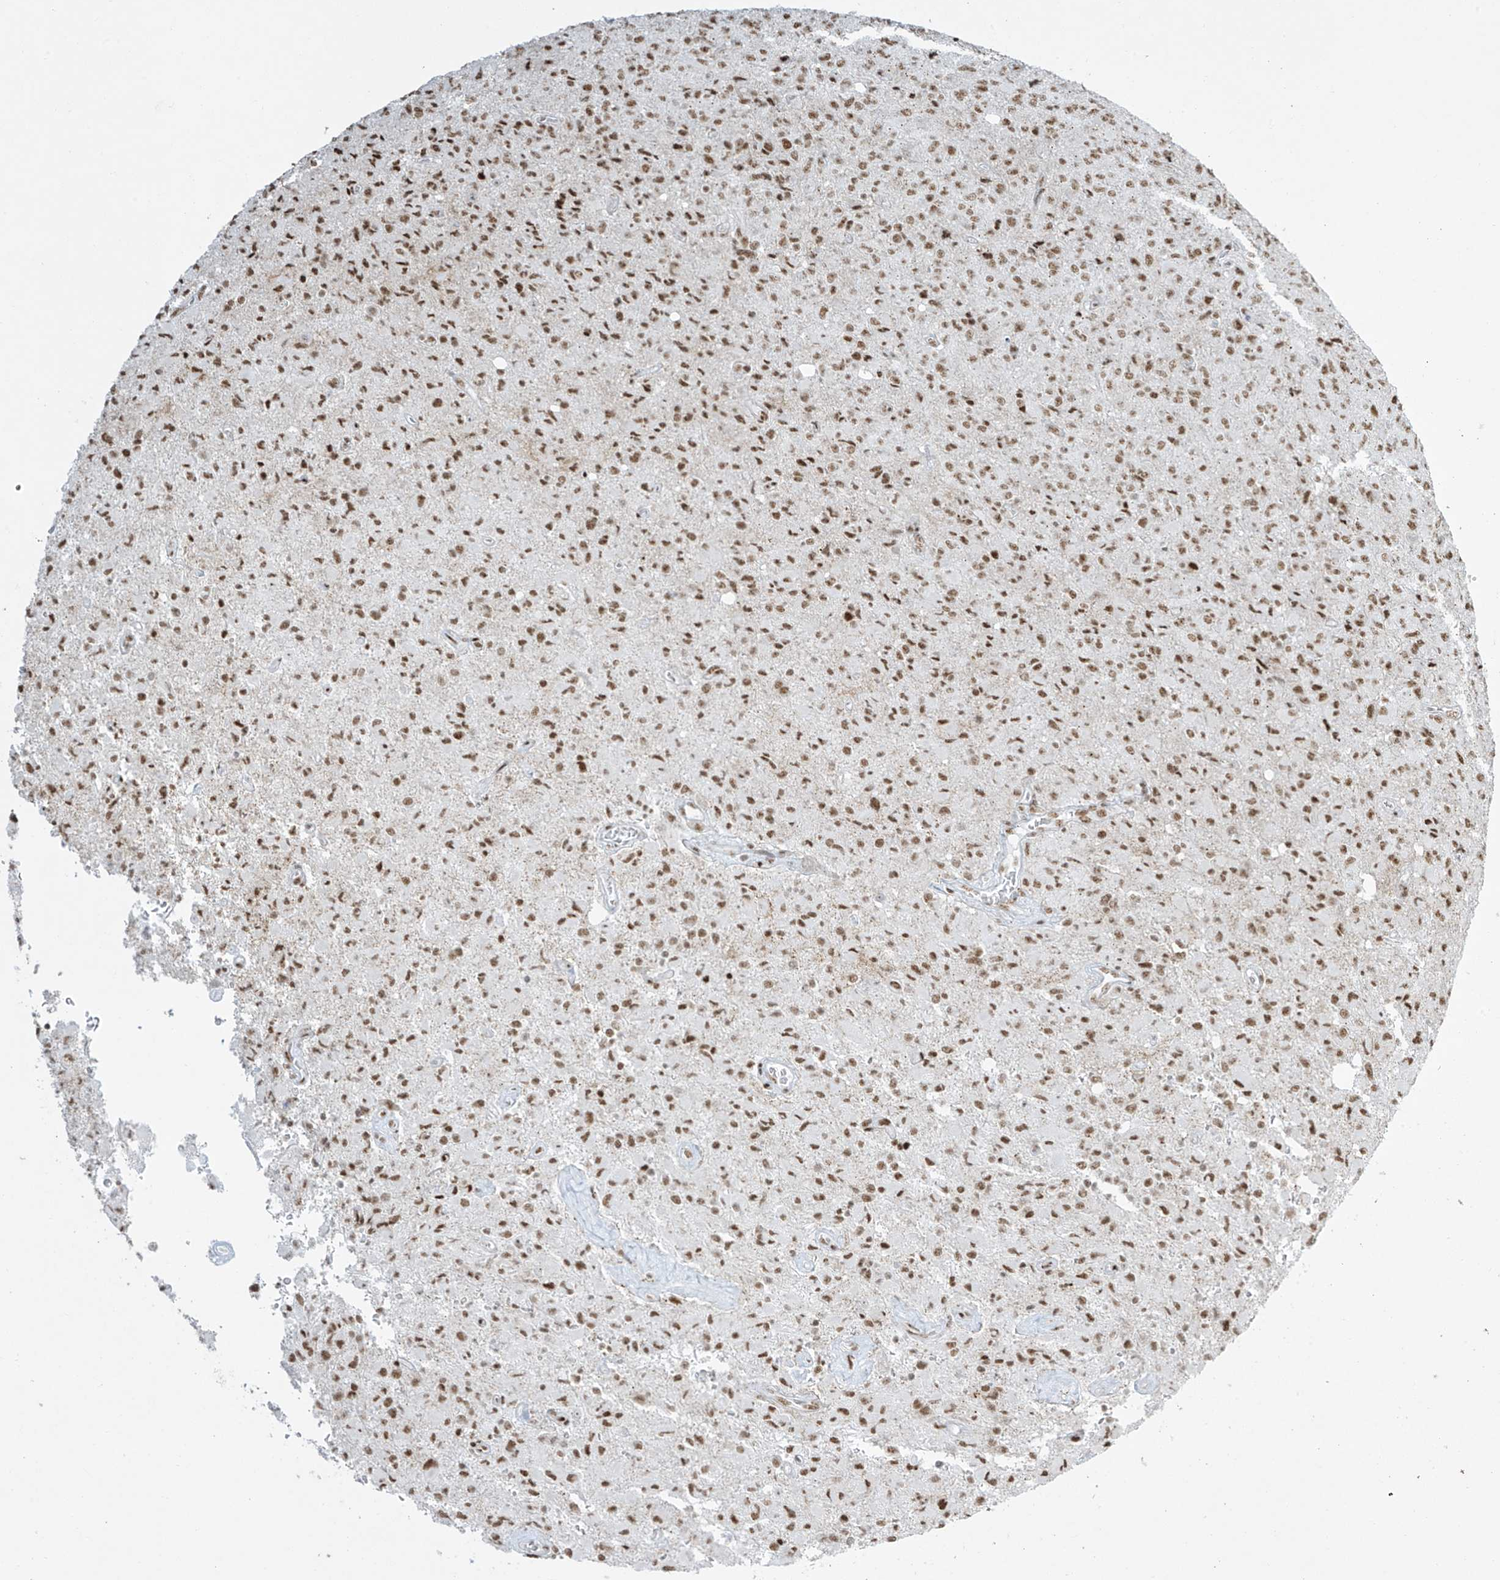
{"staining": {"intensity": "moderate", "quantity": ">75%", "location": "nuclear"}, "tissue": "glioma", "cell_type": "Tumor cells", "image_type": "cancer", "snomed": [{"axis": "morphology", "description": "Glioma, malignant, High grade"}, {"axis": "topography", "description": "Brain"}], "caption": "This is a histology image of immunohistochemistry staining of glioma, which shows moderate staining in the nuclear of tumor cells.", "gene": "MS4A6A", "patient": {"sex": "female", "age": 57}}